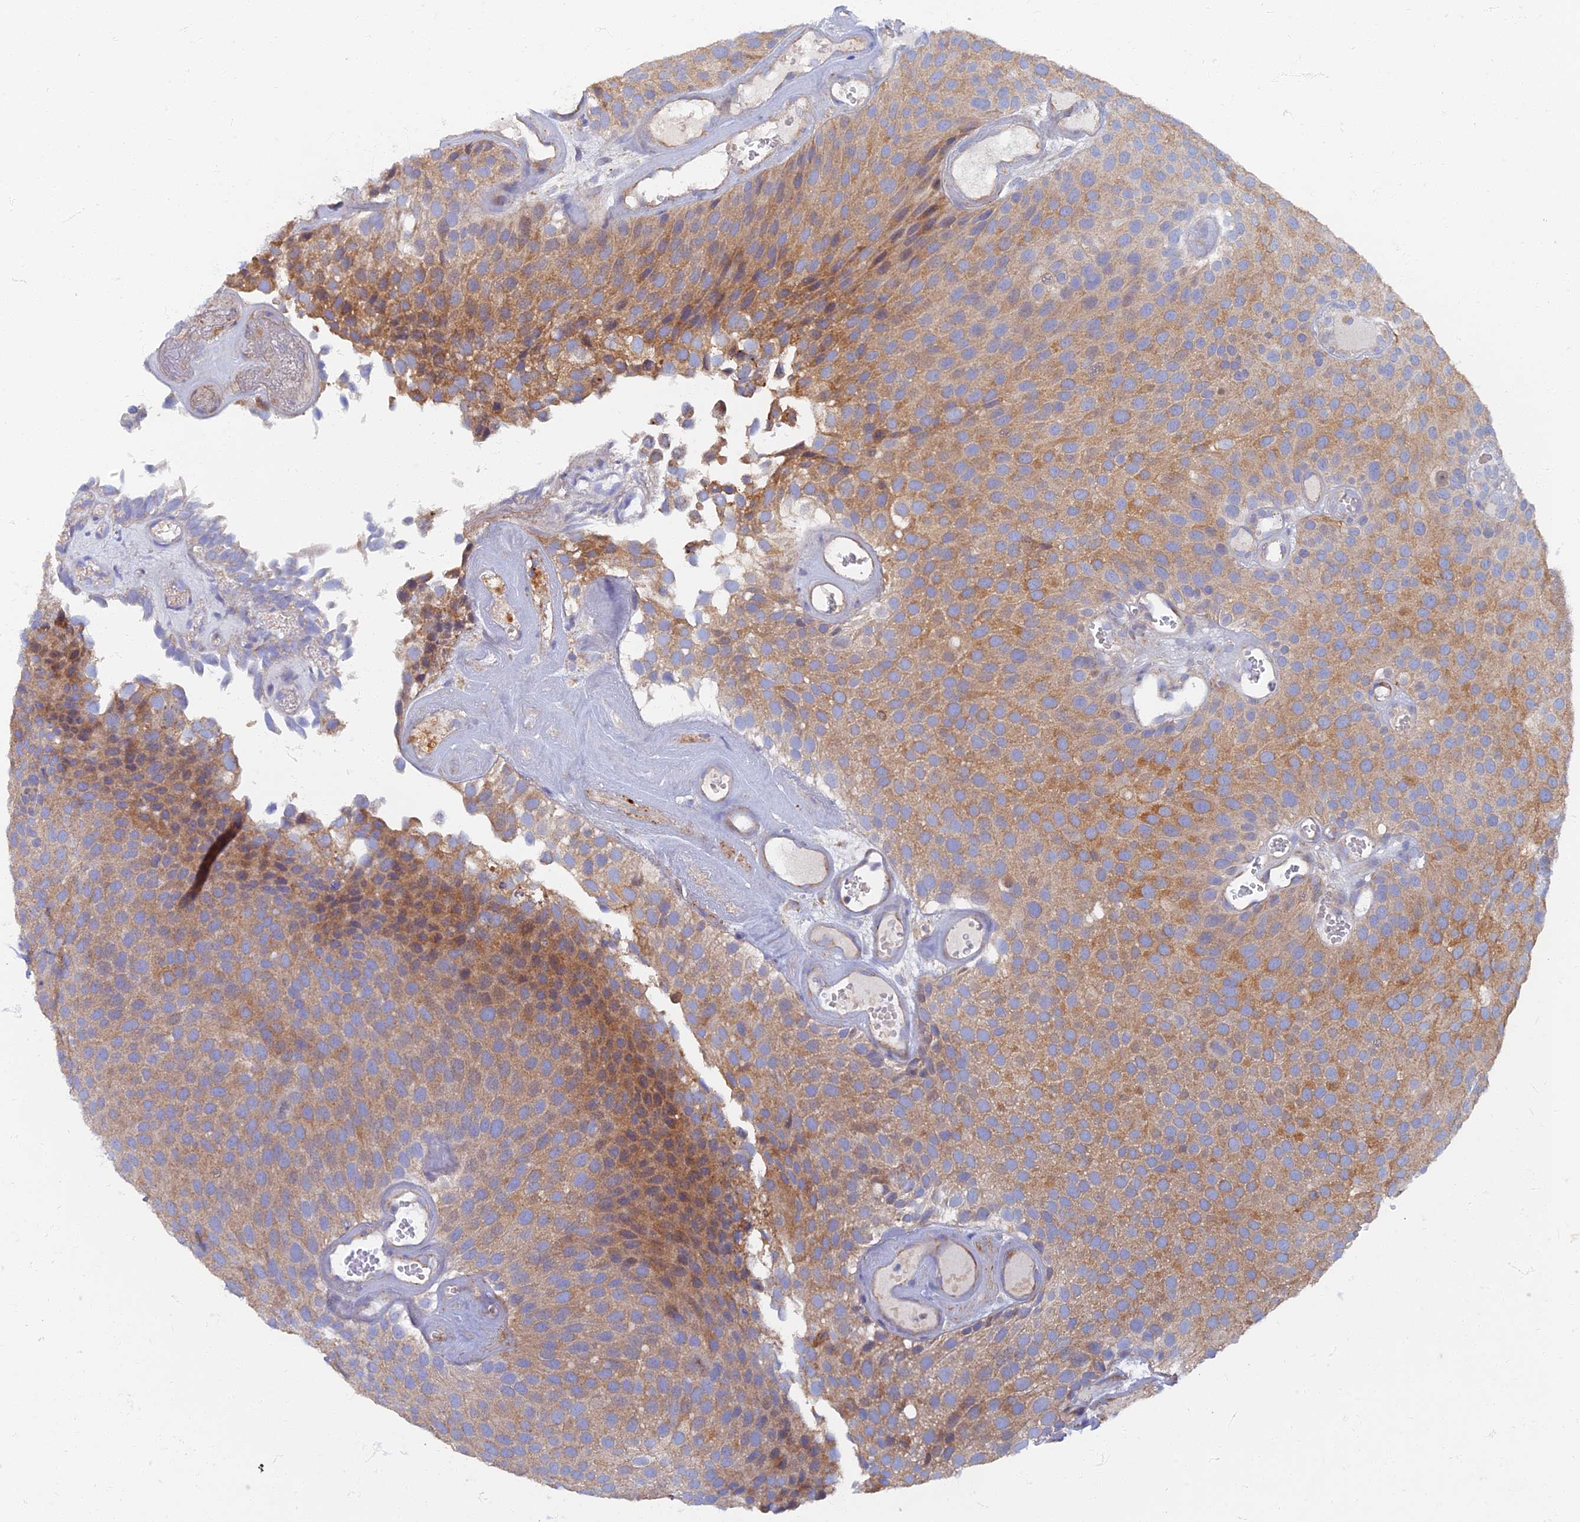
{"staining": {"intensity": "moderate", "quantity": ">75%", "location": "cytoplasmic/membranous"}, "tissue": "urothelial cancer", "cell_type": "Tumor cells", "image_type": "cancer", "snomed": [{"axis": "morphology", "description": "Urothelial carcinoma, Low grade"}, {"axis": "topography", "description": "Urinary bladder"}], "caption": "Low-grade urothelial carcinoma stained with a protein marker reveals moderate staining in tumor cells.", "gene": "TMEM44", "patient": {"sex": "male", "age": 89}}